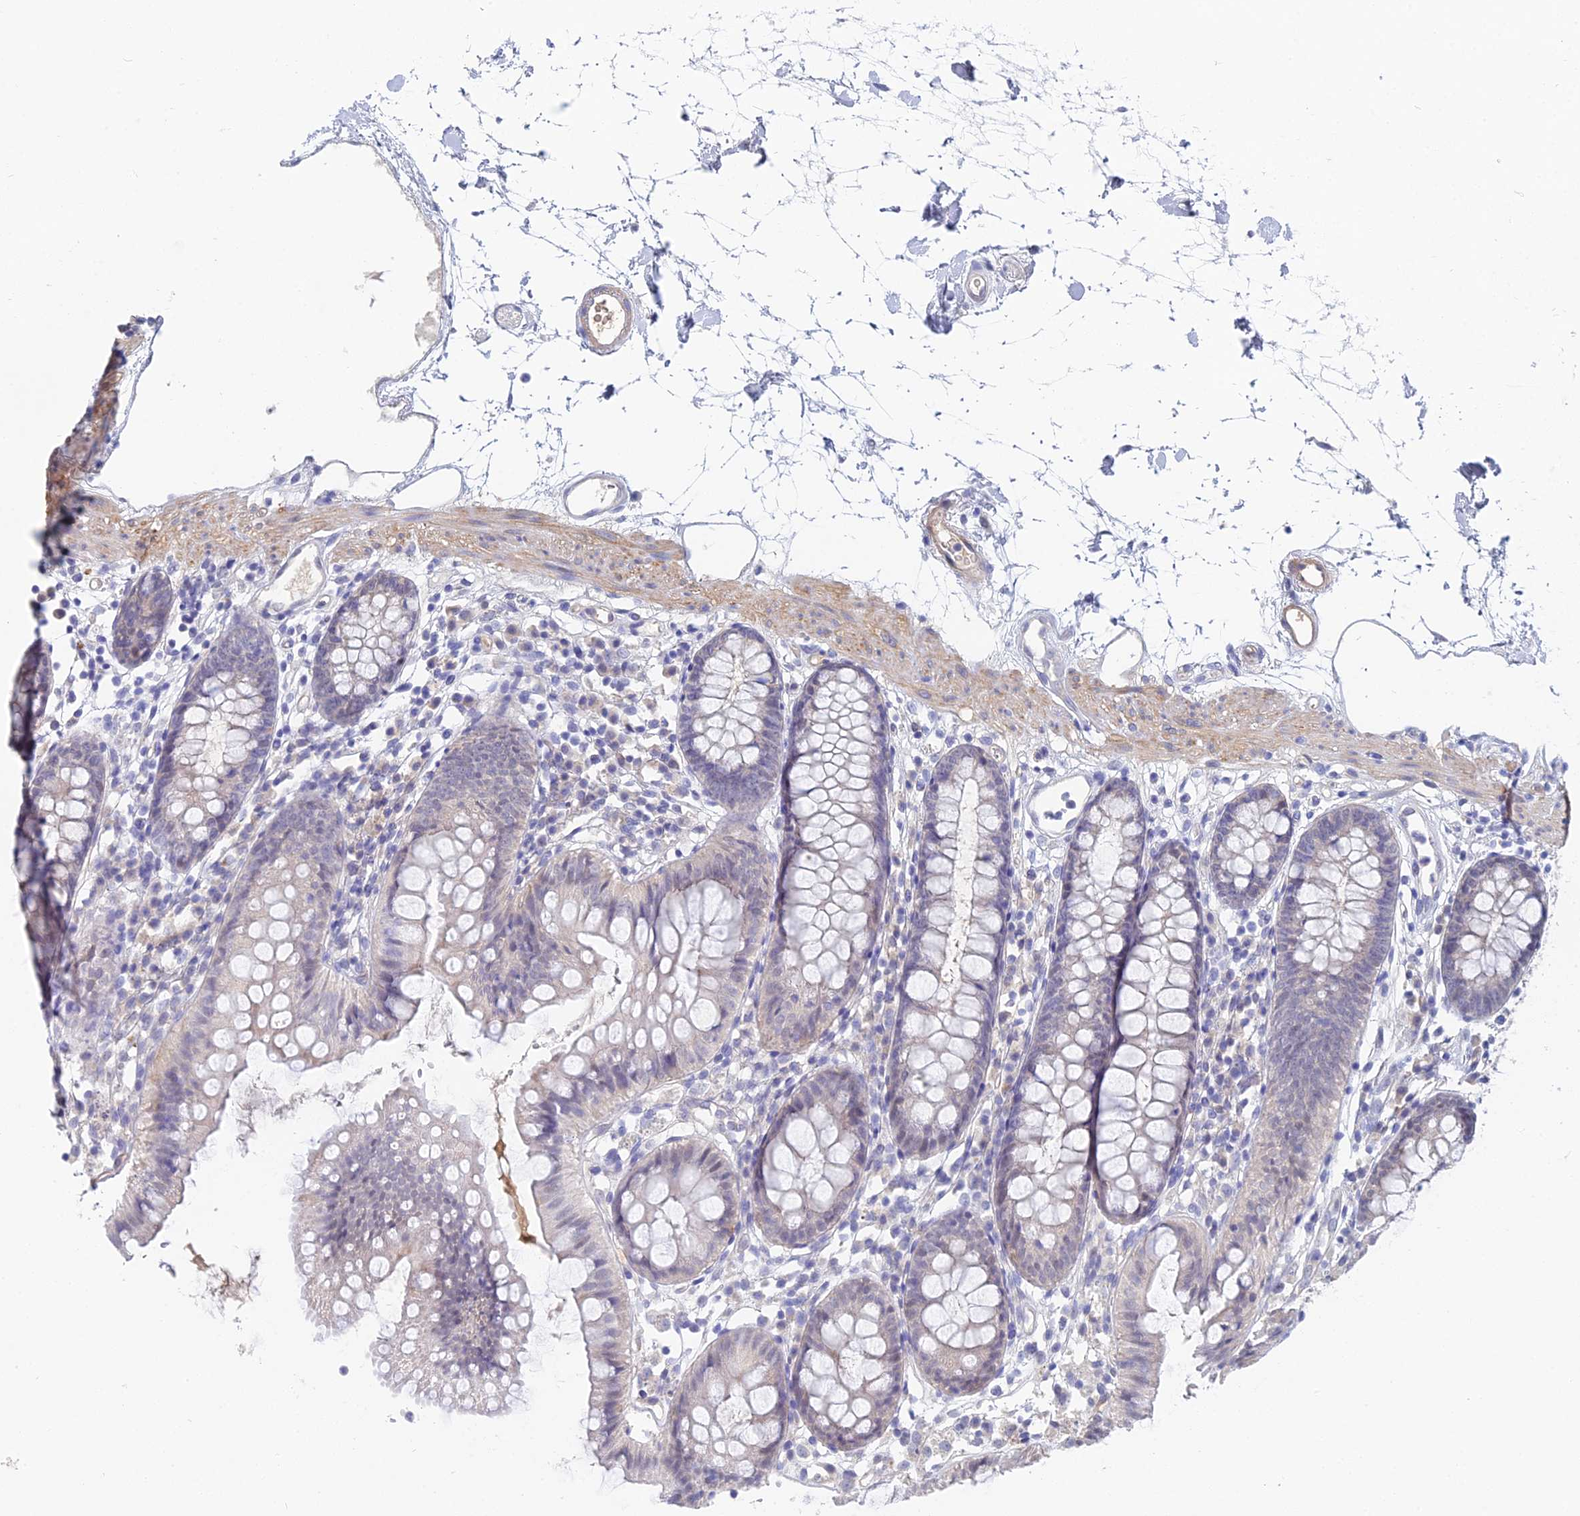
{"staining": {"intensity": "weak", "quantity": "25%-75%", "location": "cytoplasmic/membranous"}, "tissue": "colon", "cell_type": "Endothelial cells", "image_type": "normal", "snomed": [{"axis": "morphology", "description": "Normal tissue, NOS"}, {"axis": "topography", "description": "Colon"}], "caption": "Unremarkable colon displays weak cytoplasmic/membranous positivity in approximately 25%-75% of endothelial cells The protein is shown in brown color, while the nuclei are stained blue..", "gene": "DNAH14", "patient": {"sex": "female", "age": 84}}